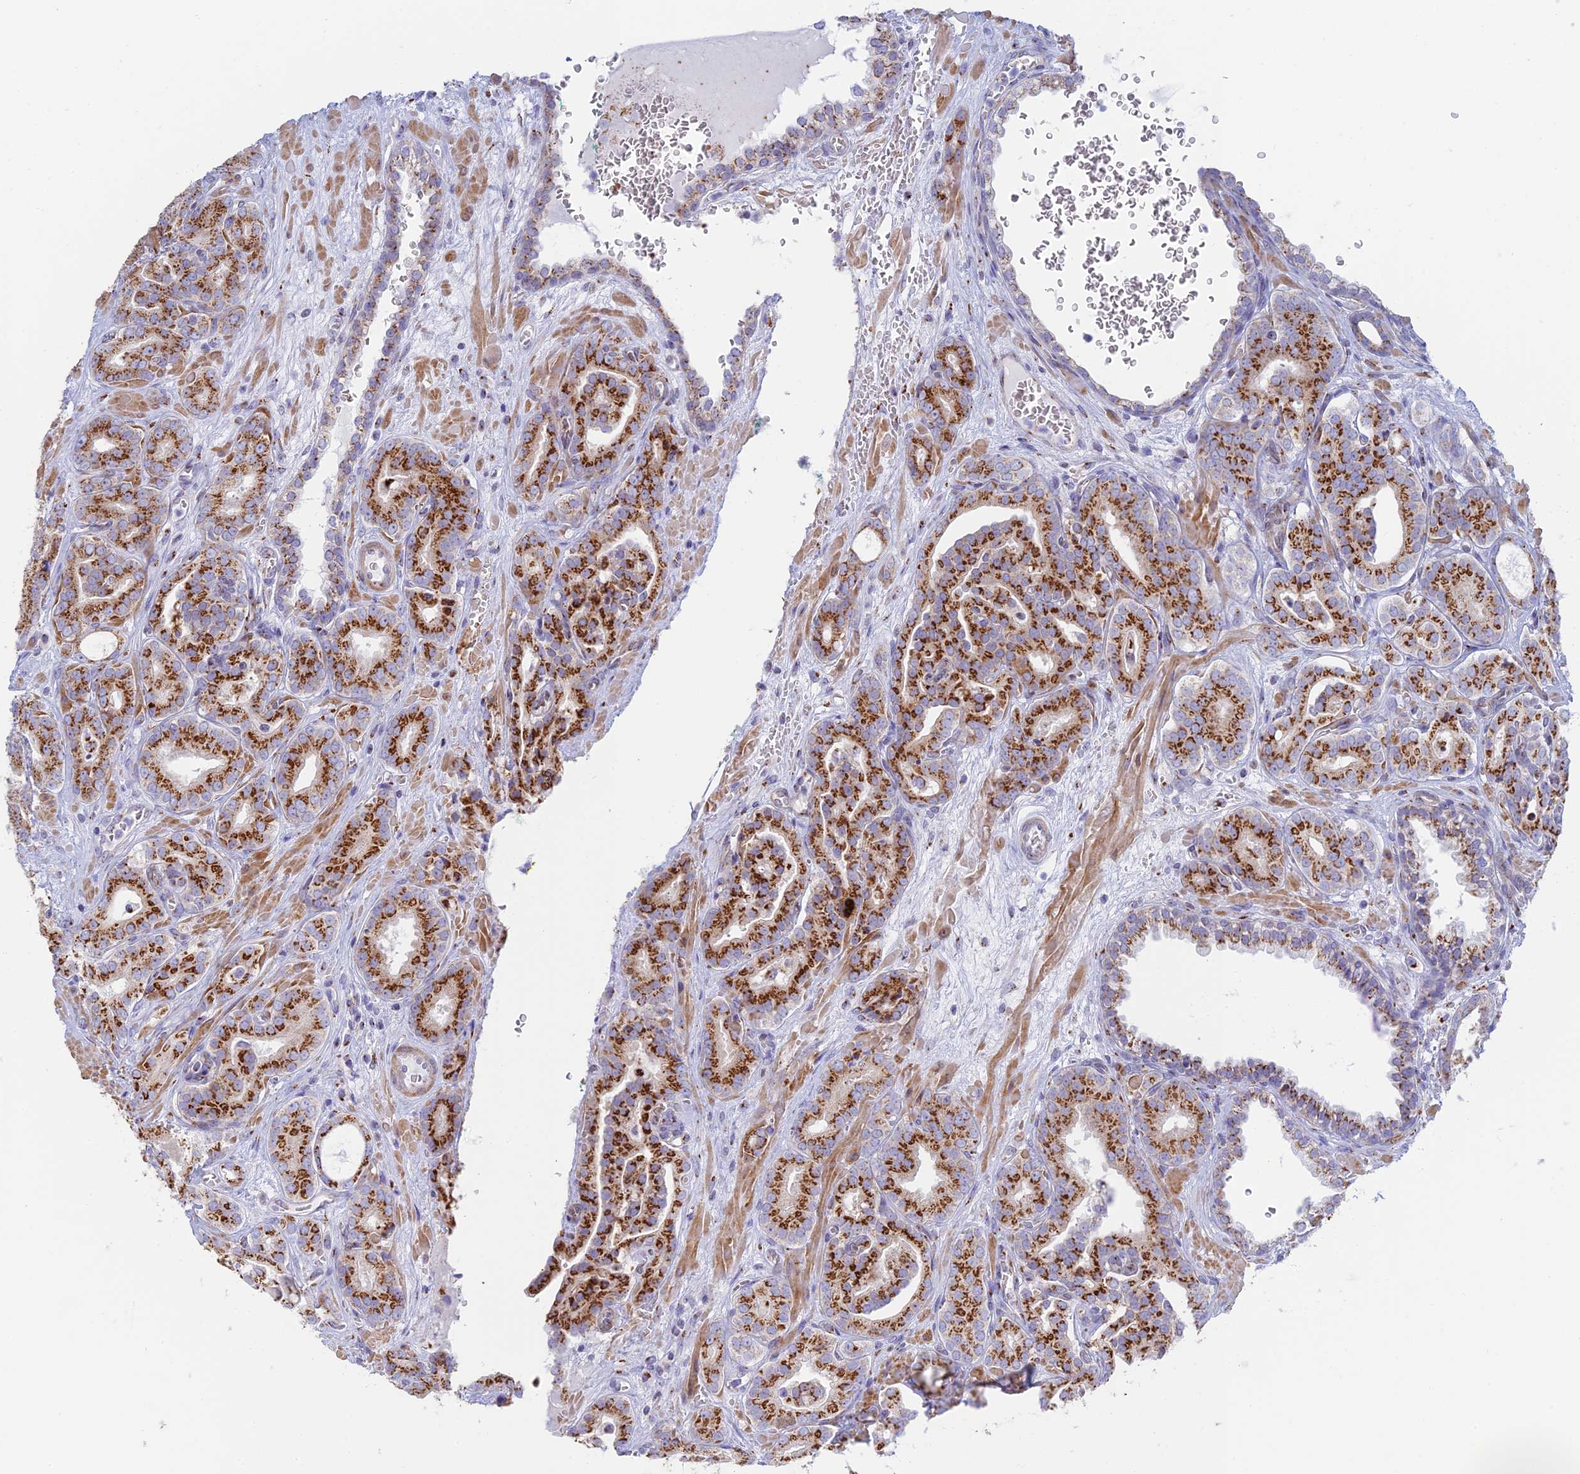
{"staining": {"intensity": "strong", "quantity": ">75%", "location": "cytoplasmic/membranous"}, "tissue": "prostate cancer", "cell_type": "Tumor cells", "image_type": "cancer", "snomed": [{"axis": "morphology", "description": "Adenocarcinoma, High grade"}, {"axis": "topography", "description": "Prostate"}], "caption": "The immunohistochemical stain labels strong cytoplasmic/membranous positivity in tumor cells of prostate cancer tissue. (IHC, brightfield microscopy, high magnification).", "gene": "HS2ST1", "patient": {"sex": "male", "age": 66}}